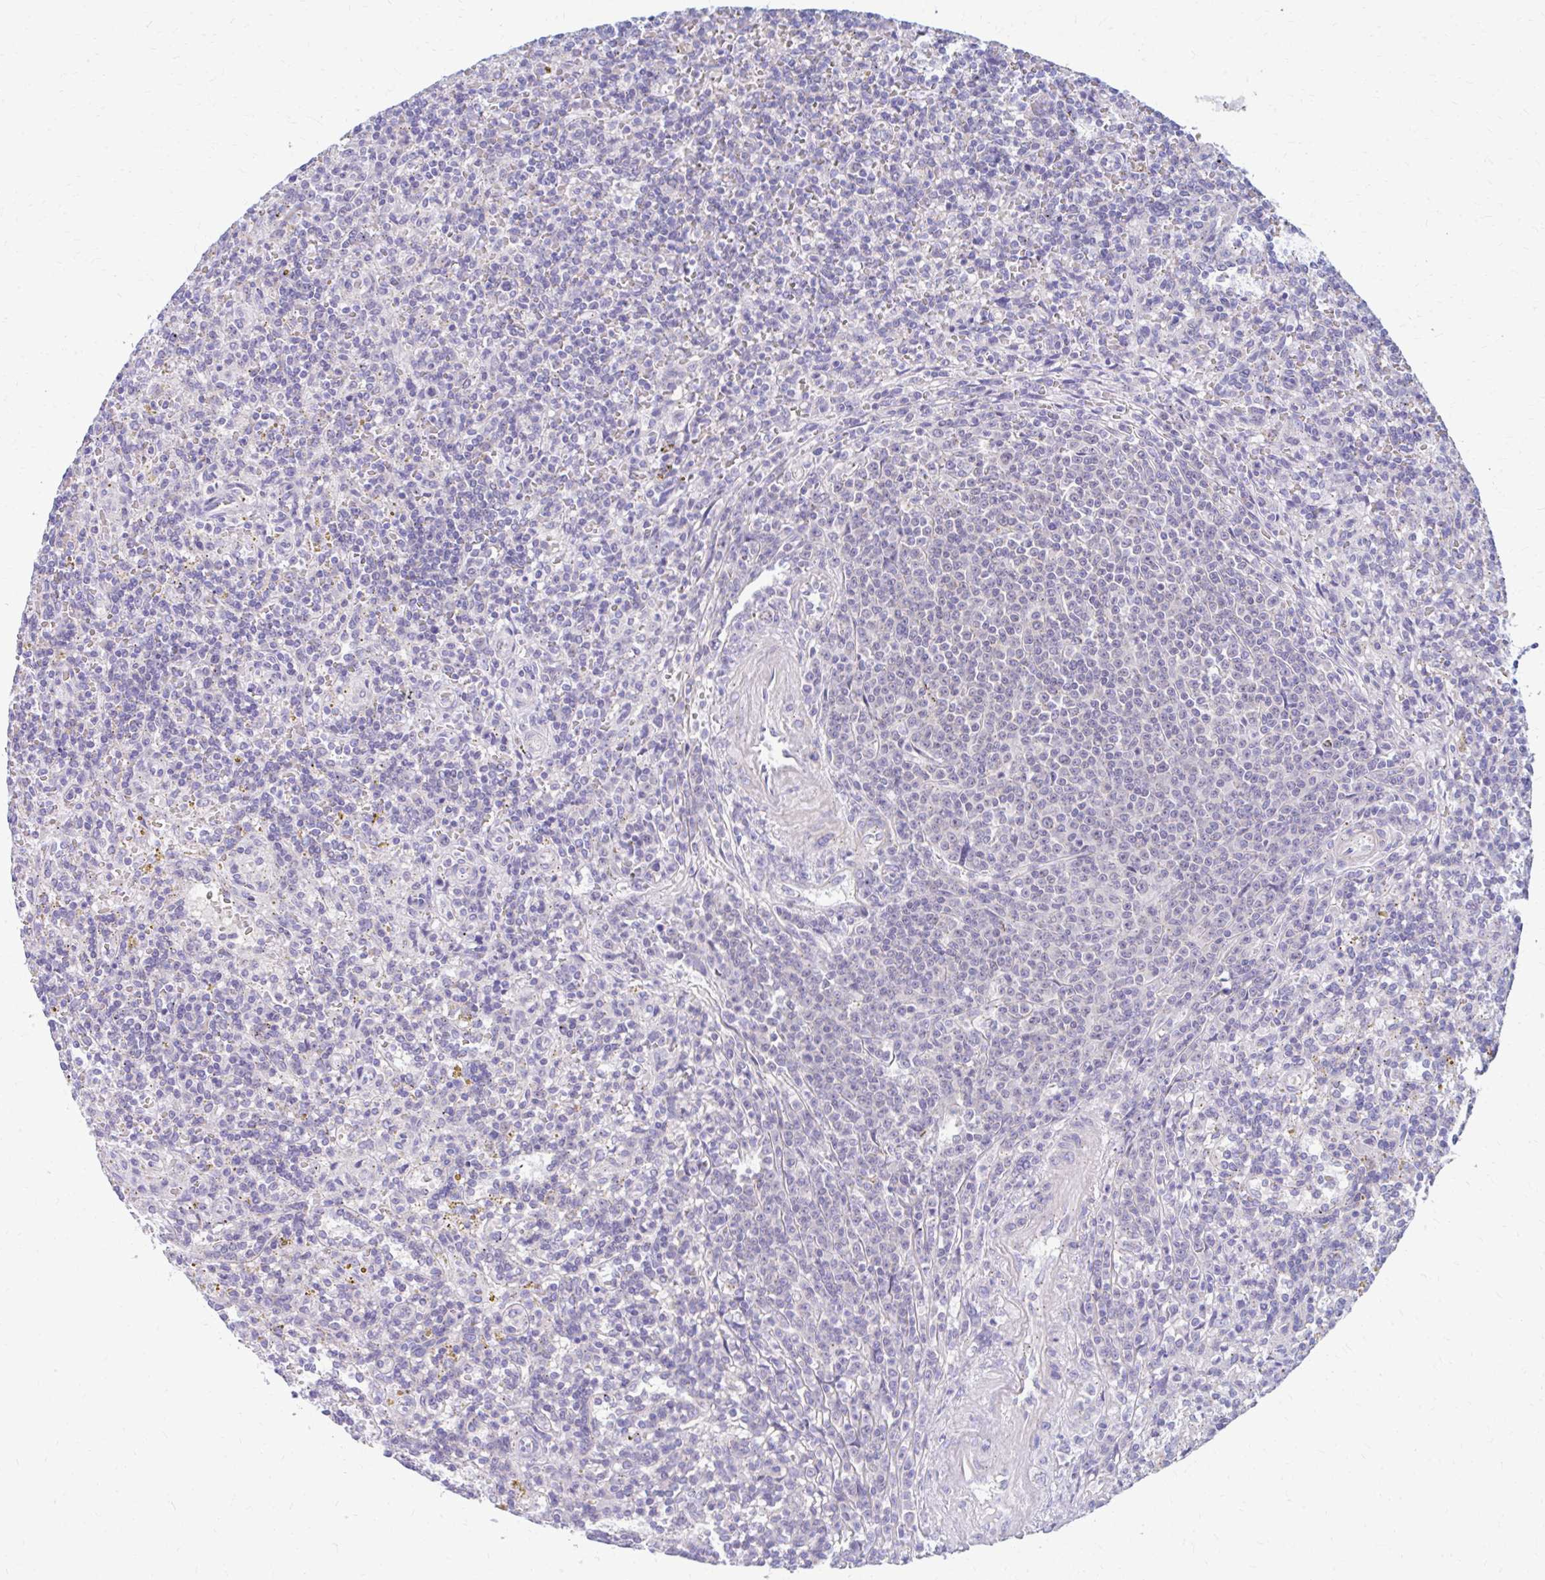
{"staining": {"intensity": "negative", "quantity": "none", "location": "none"}, "tissue": "lymphoma", "cell_type": "Tumor cells", "image_type": "cancer", "snomed": [{"axis": "morphology", "description": "Malignant lymphoma, non-Hodgkin's type, Low grade"}, {"axis": "topography", "description": "Spleen"}], "caption": "The immunohistochemistry micrograph has no significant staining in tumor cells of malignant lymphoma, non-Hodgkin's type (low-grade) tissue.", "gene": "RADIL", "patient": {"sex": "male", "age": 67}}